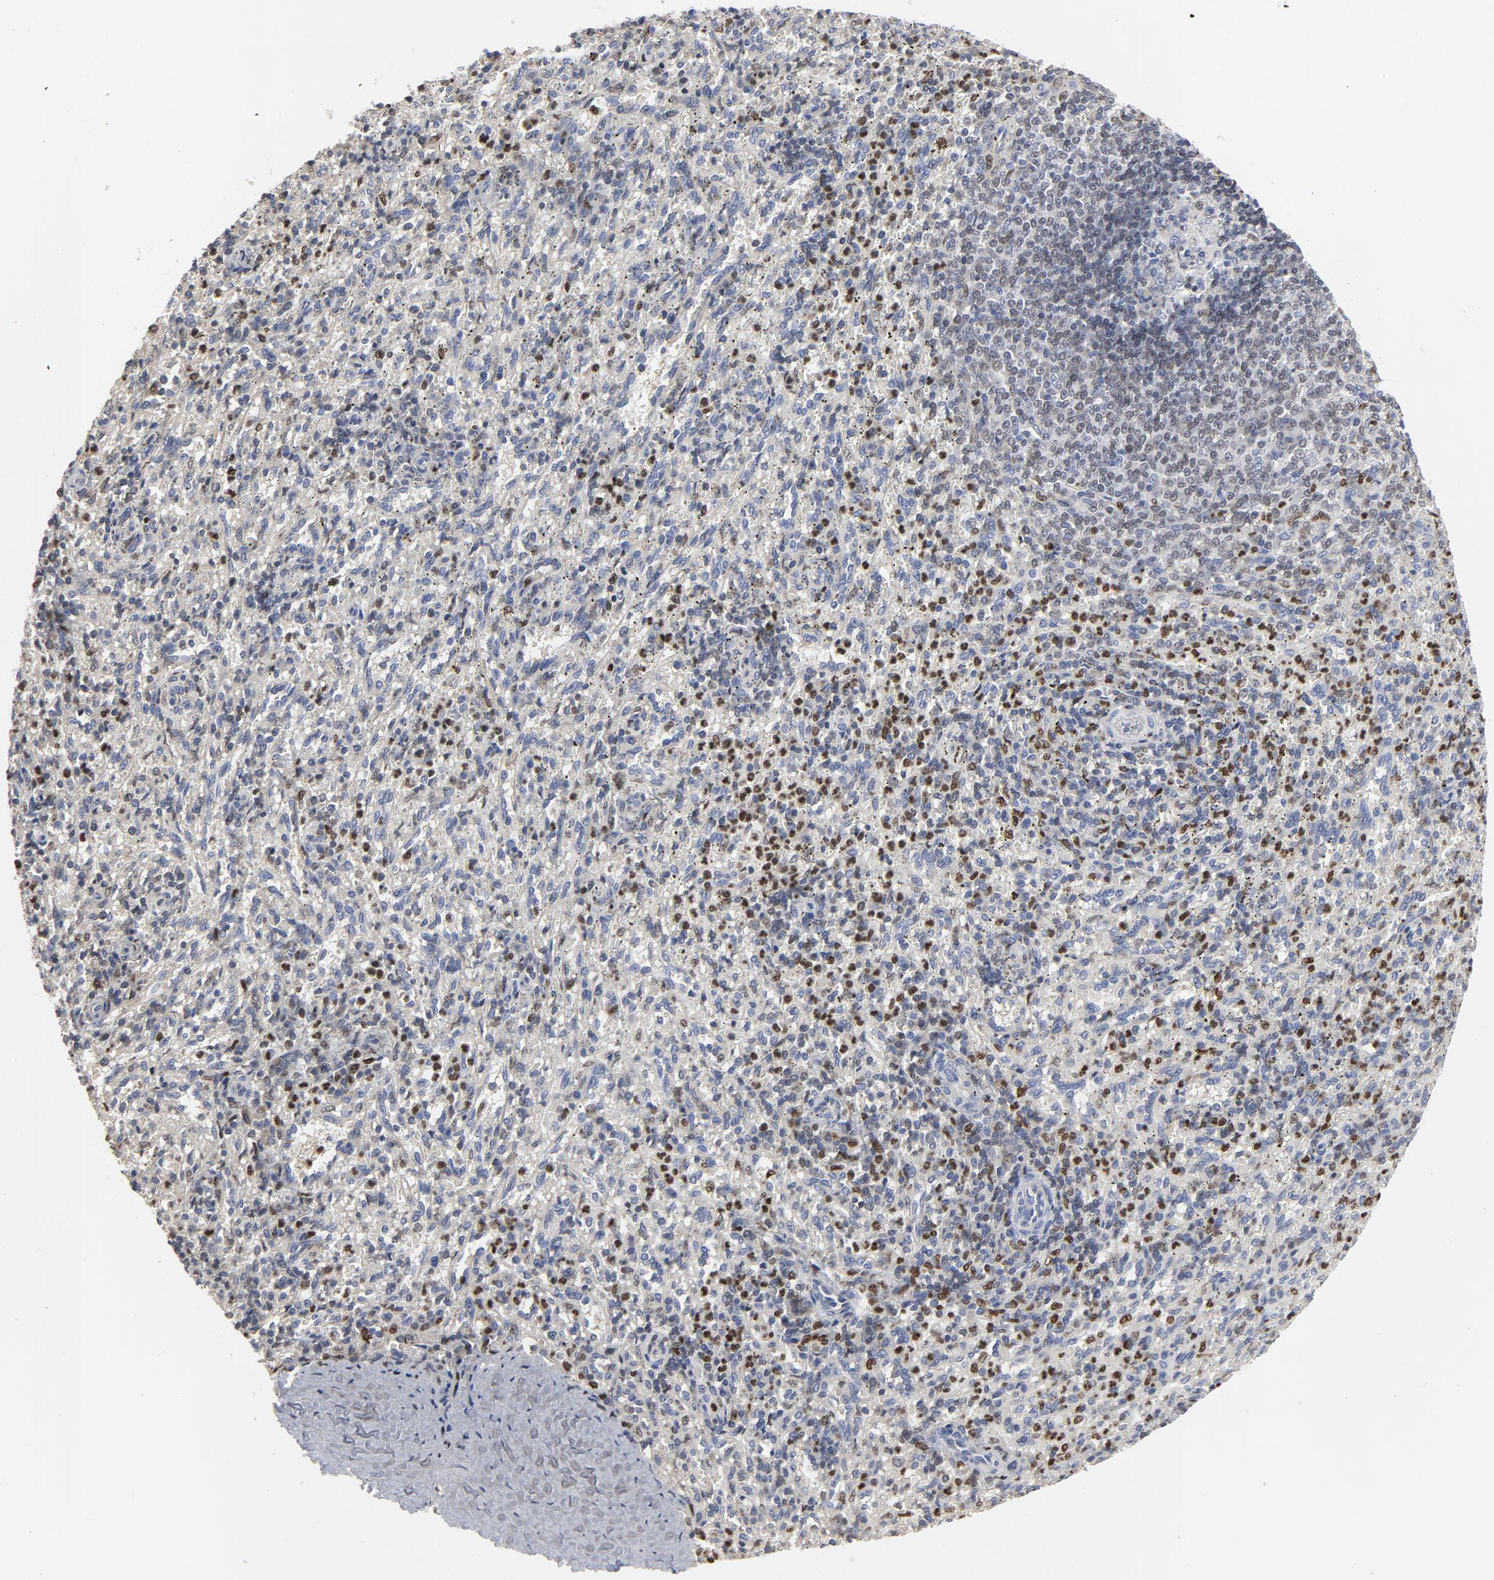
{"staining": {"intensity": "strong", "quantity": "25%-75%", "location": "nuclear"}, "tissue": "spleen", "cell_type": "Cells in red pulp", "image_type": "normal", "snomed": [{"axis": "morphology", "description": "Normal tissue, NOS"}, {"axis": "topography", "description": "Spleen"}], "caption": "DAB immunohistochemical staining of benign human spleen shows strong nuclear protein staining in approximately 25%-75% of cells in red pulp. (Stains: DAB in brown, nuclei in blue, Microscopy: brightfield microscopy at high magnification).", "gene": "SPI1", "patient": {"sex": "female", "age": 10}}